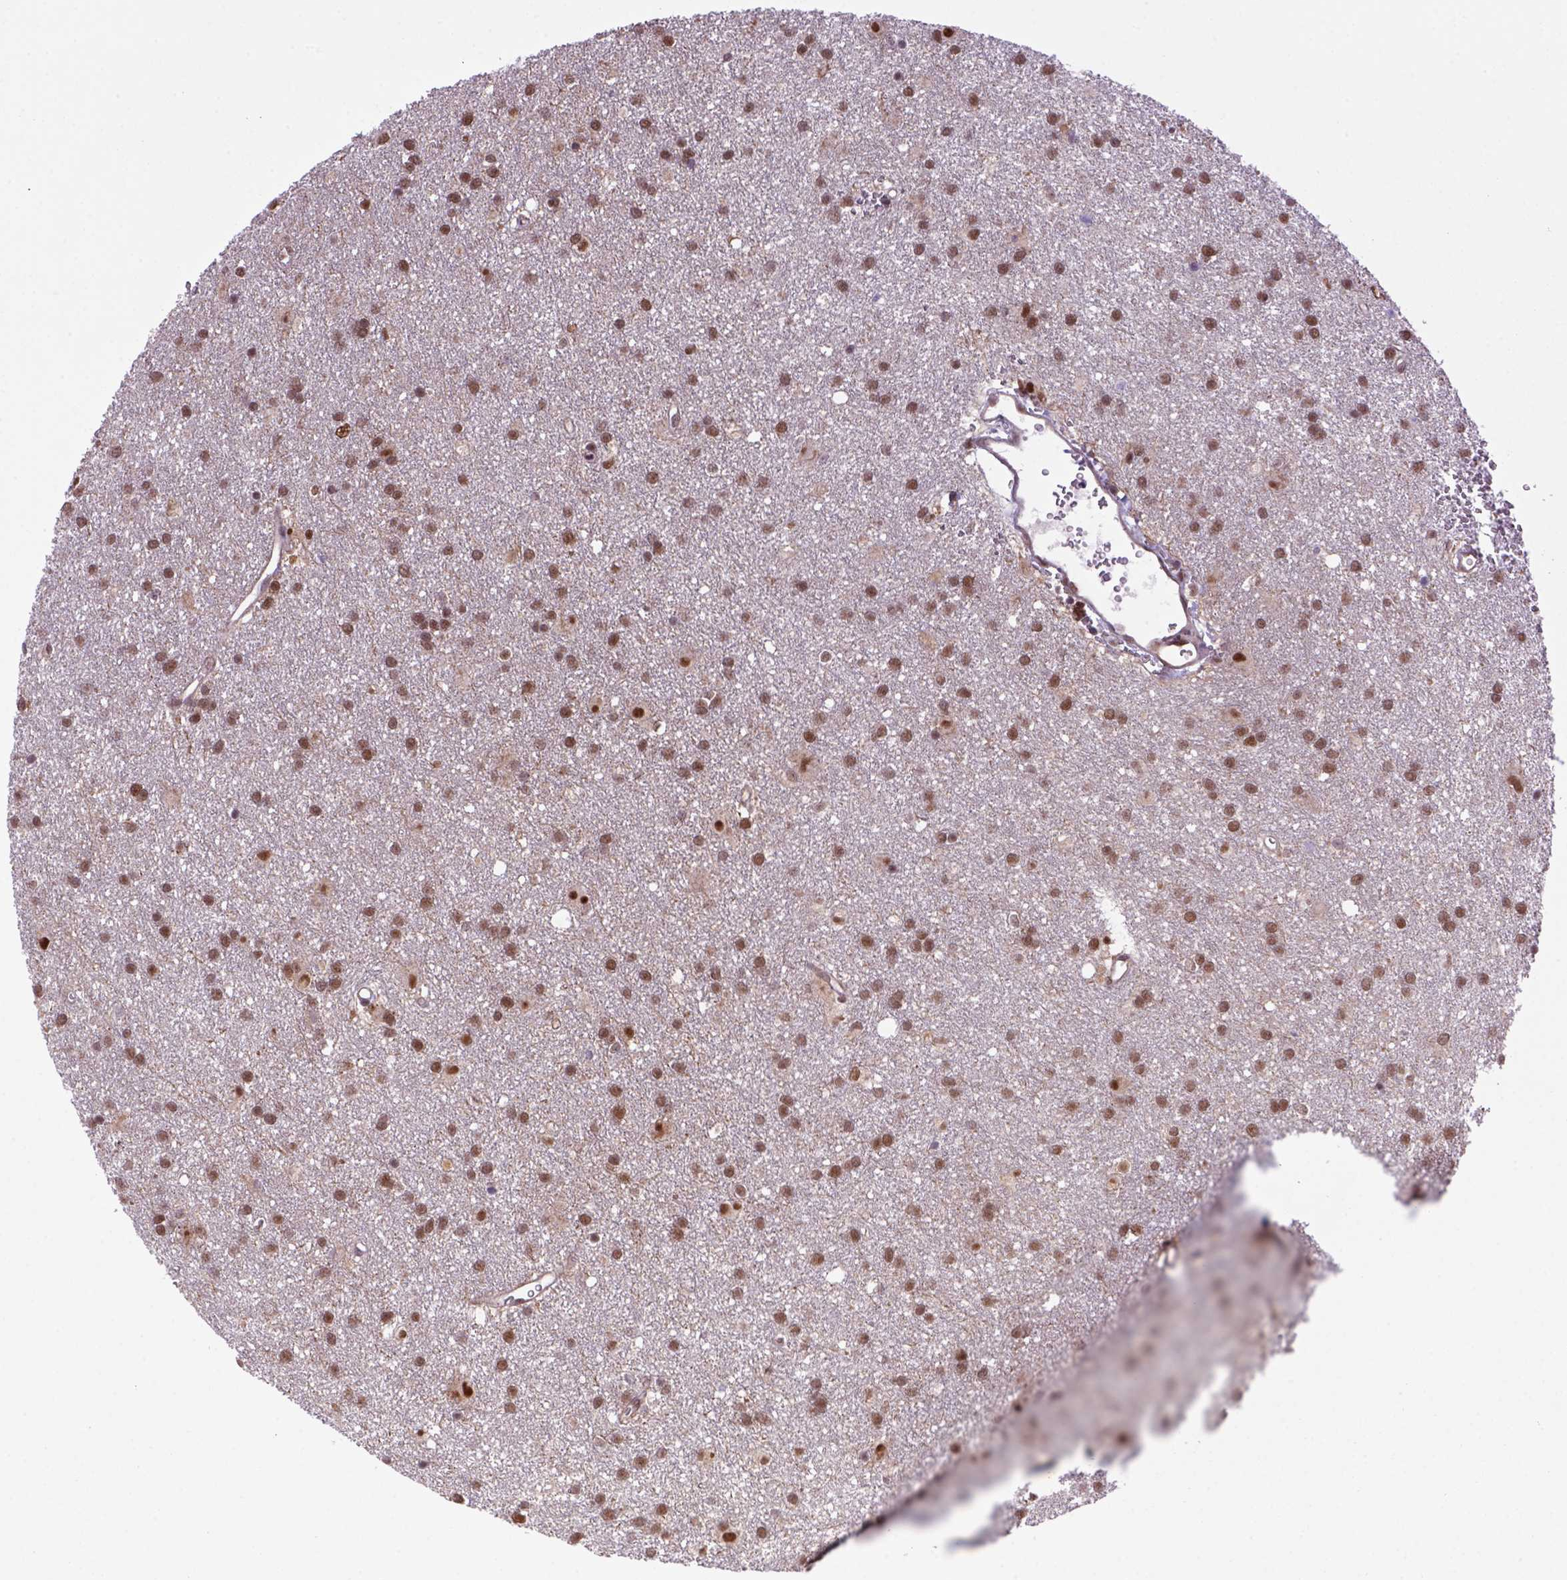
{"staining": {"intensity": "moderate", "quantity": ">75%", "location": "nuclear"}, "tissue": "glioma", "cell_type": "Tumor cells", "image_type": "cancer", "snomed": [{"axis": "morphology", "description": "Glioma, malignant, Low grade"}, {"axis": "topography", "description": "Brain"}], "caption": "Immunohistochemical staining of human low-grade glioma (malignant) displays moderate nuclear protein expression in about >75% of tumor cells.", "gene": "PSMC2", "patient": {"sex": "male", "age": 58}}